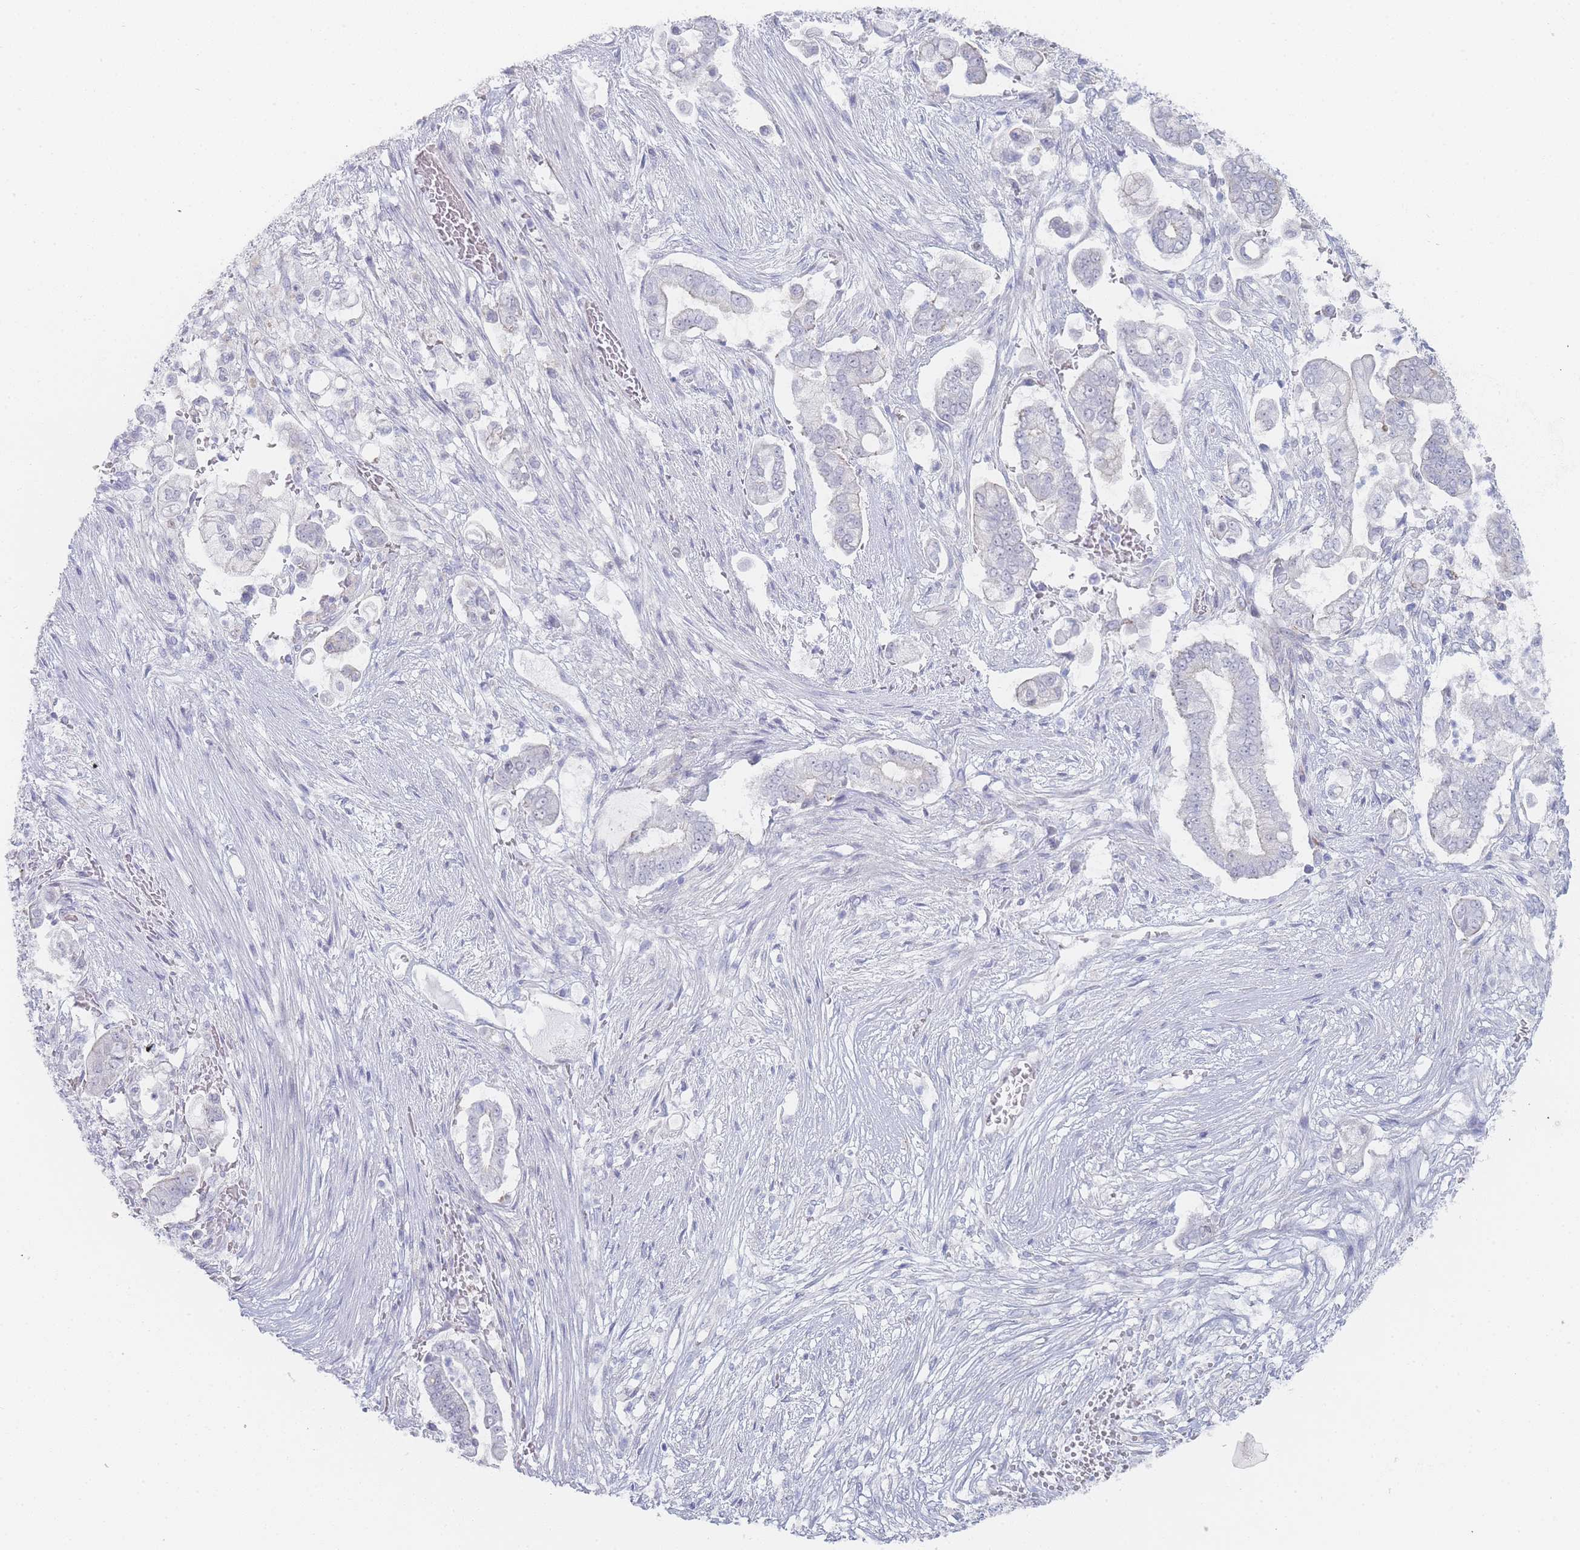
{"staining": {"intensity": "negative", "quantity": "none", "location": "none"}, "tissue": "pancreatic cancer", "cell_type": "Tumor cells", "image_type": "cancer", "snomed": [{"axis": "morphology", "description": "Adenocarcinoma, NOS"}, {"axis": "topography", "description": "Pancreas"}], "caption": "Pancreatic cancer stained for a protein using IHC shows no positivity tumor cells.", "gene": "IMPG1", "patient": {"sex": "female", "age": 69}}